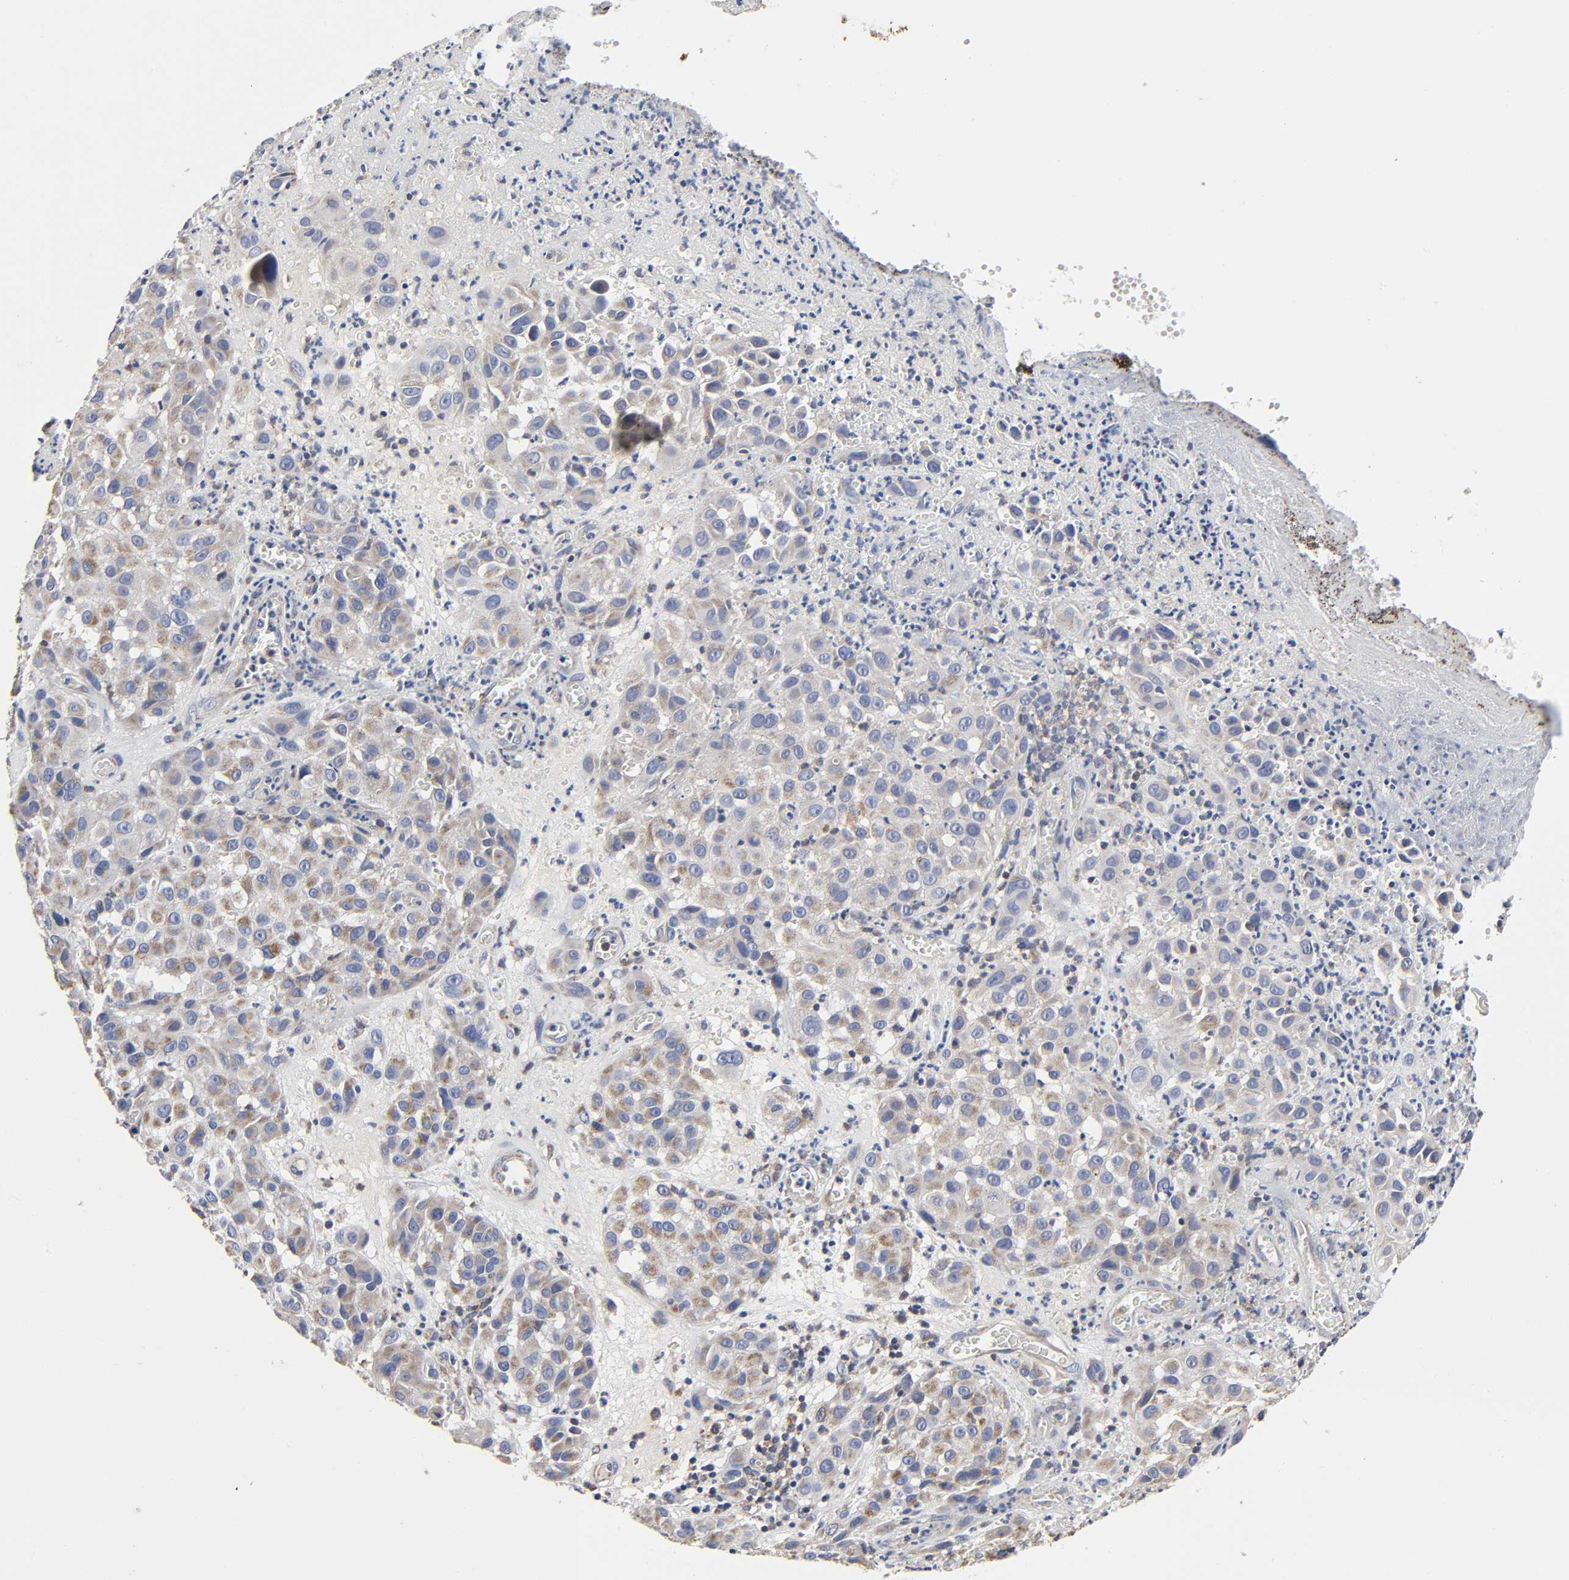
{"staining": {"intensity": "weak", "quantity": "25%-75%", "location": "cytoplasmic/membranous"}, "tissue": "melanoma", "cell_type": "Tumor cells", "image_type": "cancer", "snomed": [{"axis": "morphology", "description": "Malignant melanoma, NOS"}, {"axis": "topography", "description": "Skin"}], "caption": "Tumor cells exhibit low levels of weak cytoplasmic/membranous expression in about 25%-75% of cells in malignant melanoma.", "gene": "COX6B1", "patient": {"sex": "female", "age": 21}}